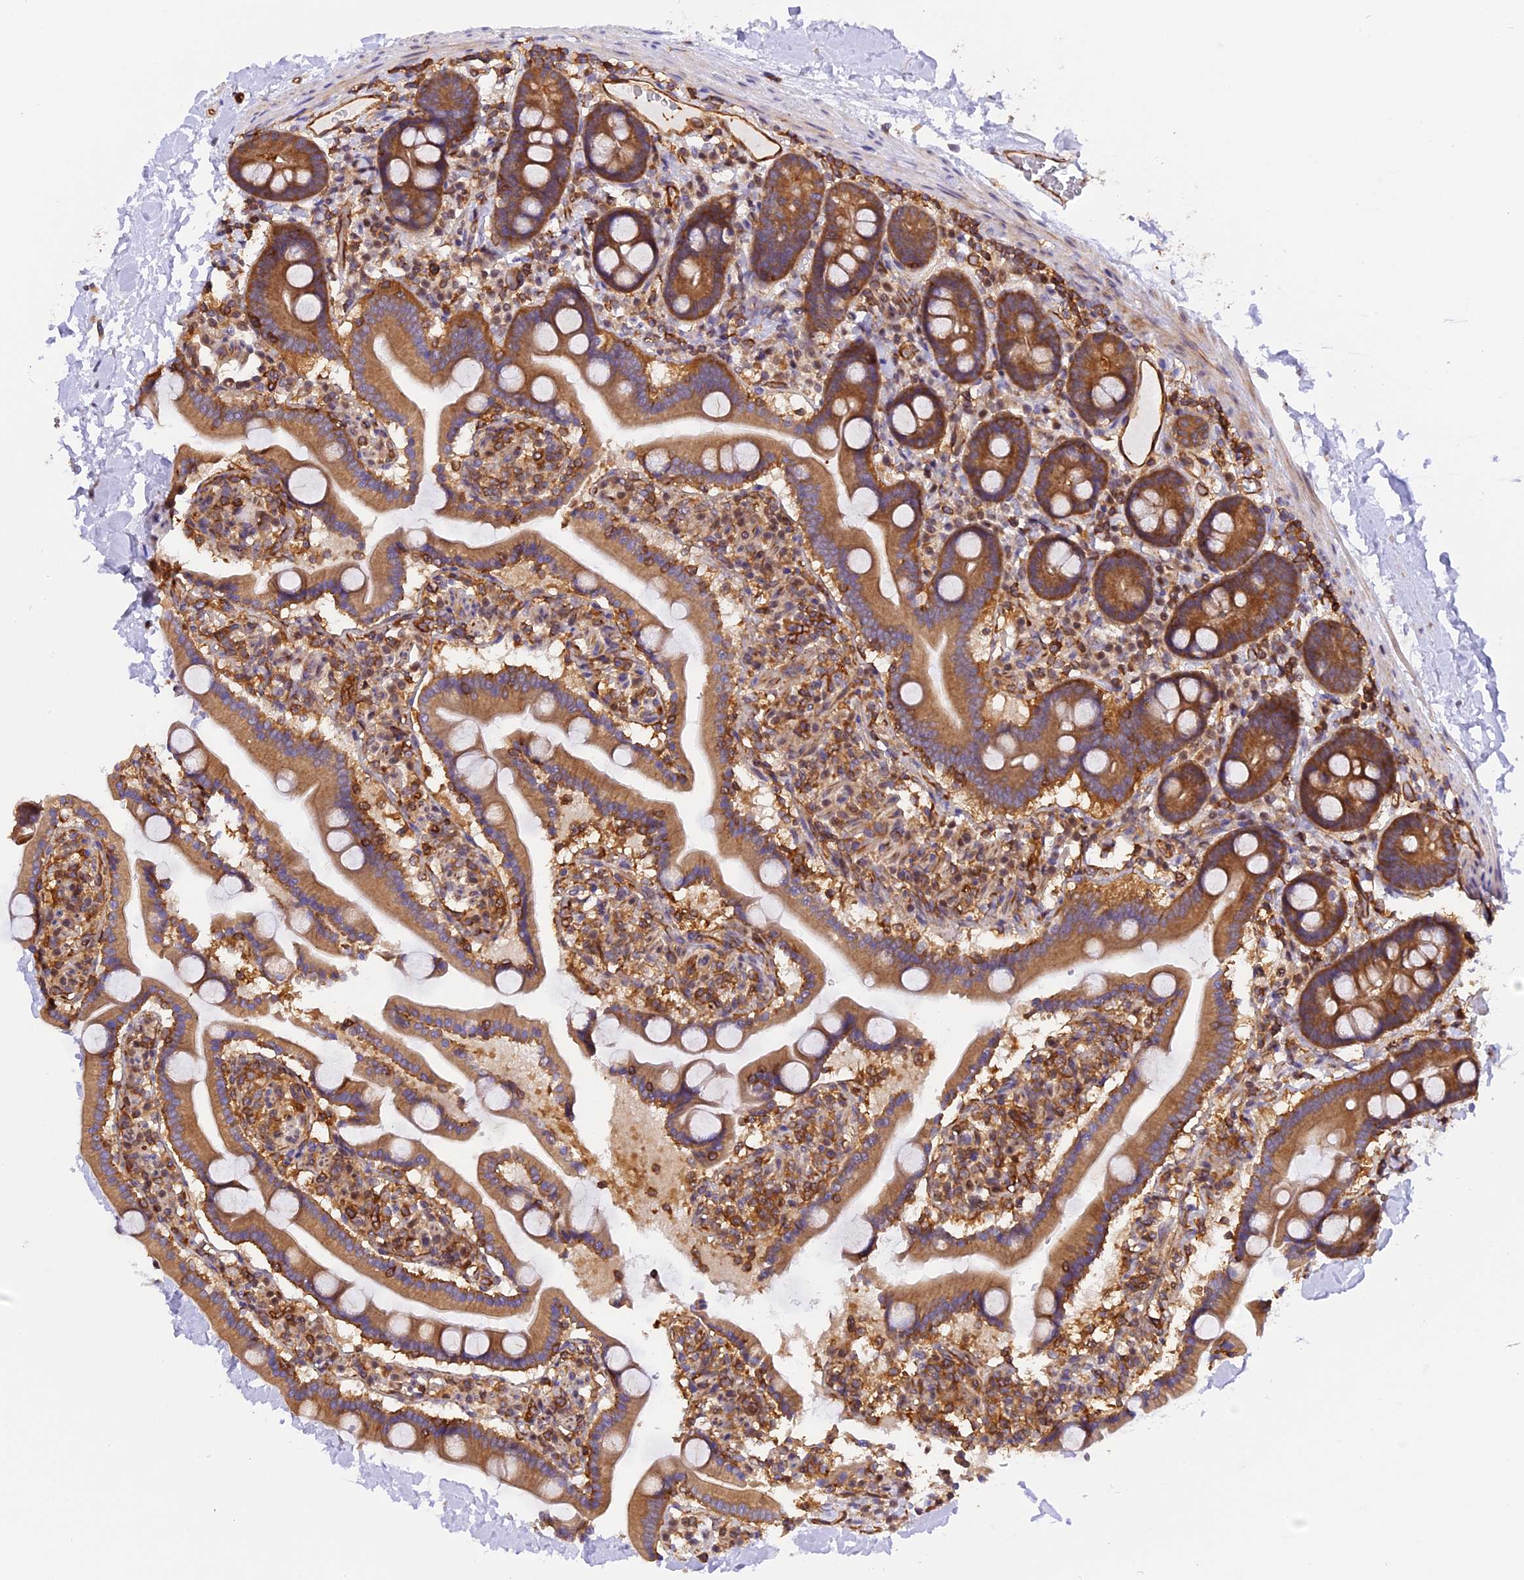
{"staining": {"intensity": "moderate", "quantity": ">75%", "location": "cytoplasmic/membranous"}, "tissue": "duodenum", "cell_type": "Glandular cells", "image_type": "normal", "snomed": [{"axis": "morphology", "description": "Normal tissue, NOS"}, {"axis": "topography", "description": "Duodenum"}], "caption": "Immunohistochemistry (DAB (3,3'-diaminobenzidine)) staining of benign human duodenum displays moderate cytoplasmic/membranous protein staining in about >75% of glandular cells. The staining was performed using DAB to visualize the protein expression in brown, while the nuclei were stained in blue with hematoxylin (Magnification: 20x).", "gene": "C5orf22", "patient": {"sex": "male", "age": 55}}